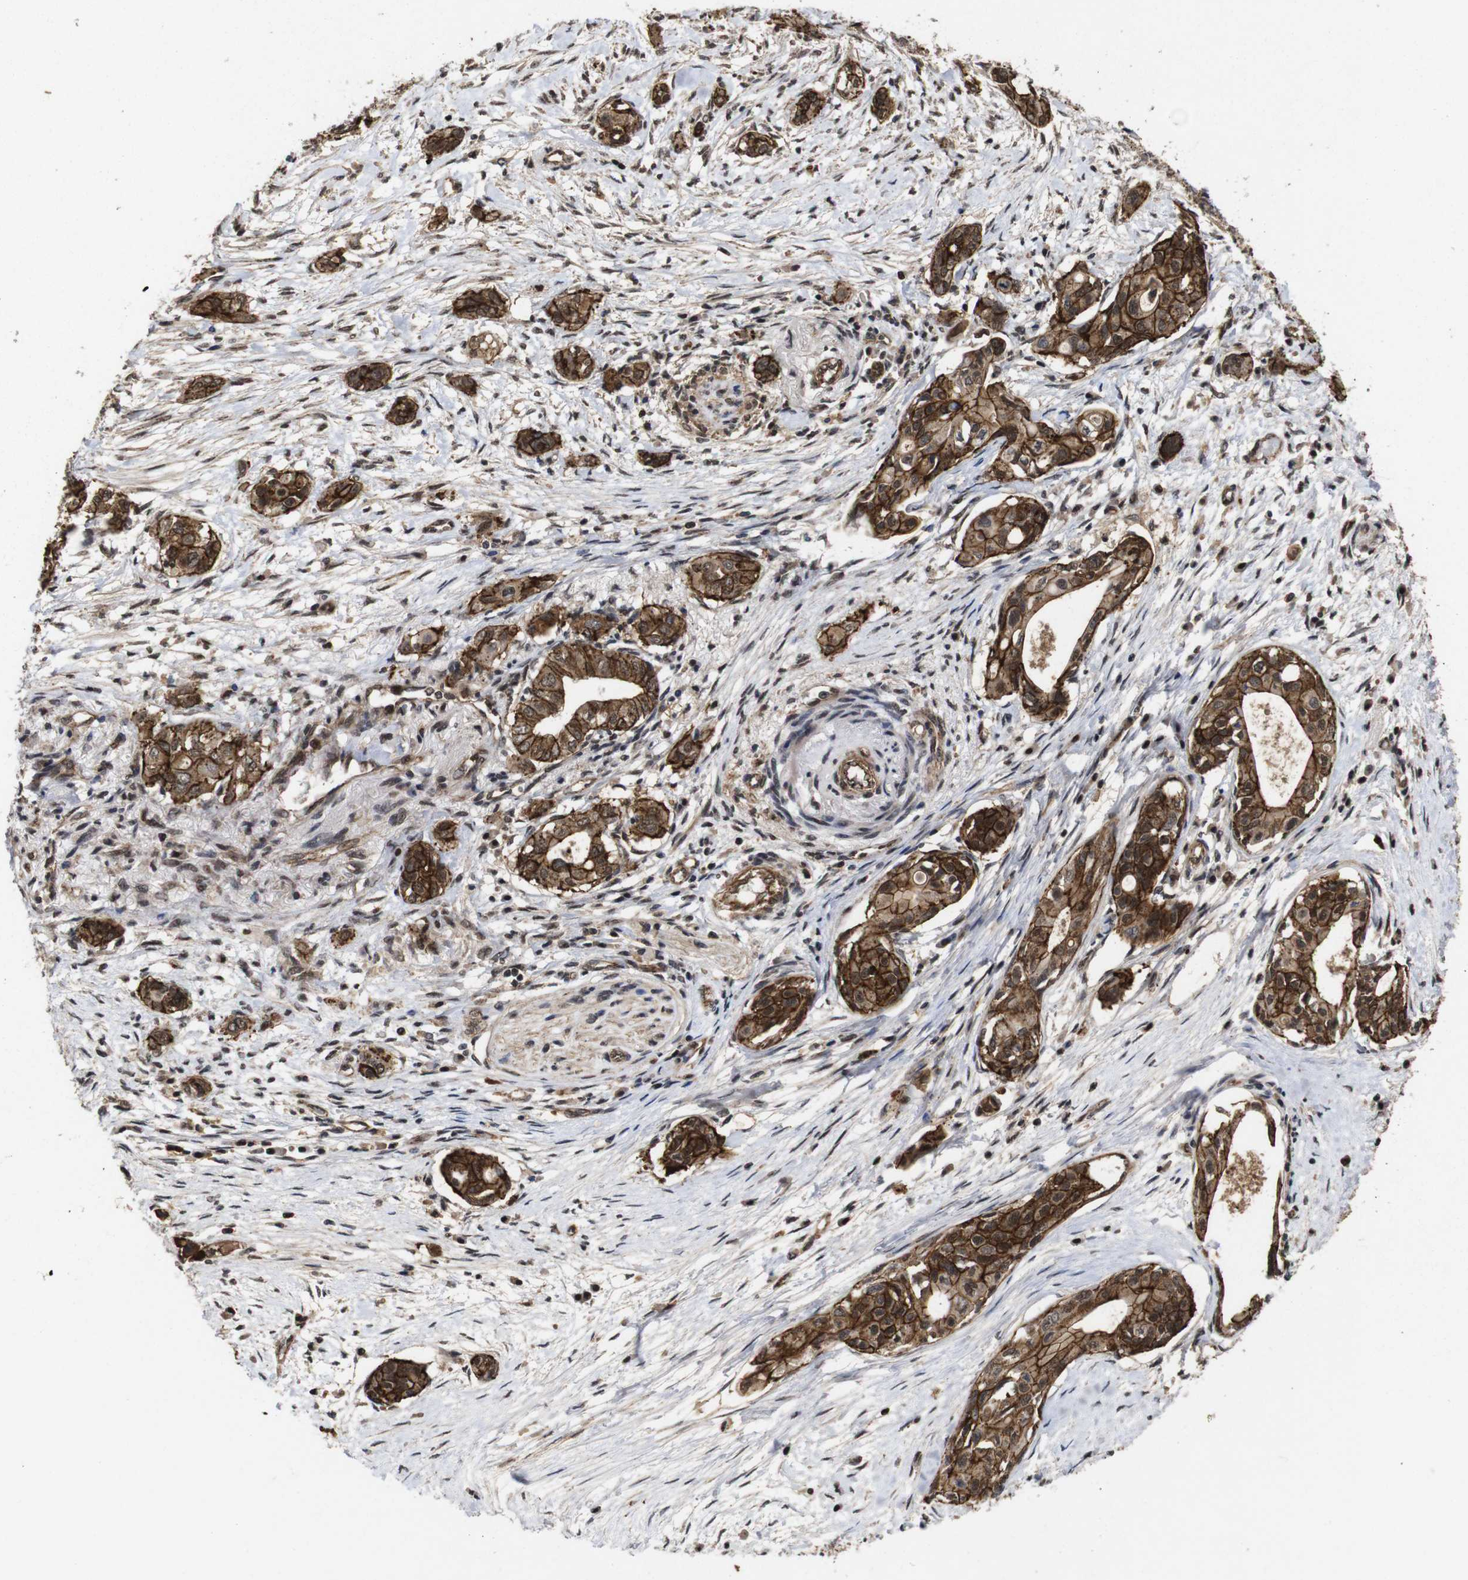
{"staining": {"intensity": "strong", "quantity": ">75%", "location": "cytoplasmic/membranous"}, "tissue": "pancreatic cancer", "cell_type": "Tumor cells", "image_type": "cancer", "snomed": [{"axis": "morphology", "description": "Adenocarcinoma, NOS"}, {"axis": "topography", "description": "Pancreas"}], "caption": "Immunohistochemical staining of pancreatic cancer (adenocarcinoma) displays high levels of strong cytoplasmic/membranous protein positivity in approximately >75% of tumor cells.", "gene": "NANOS1", "patient": {"sex": "female", "age": 60}}